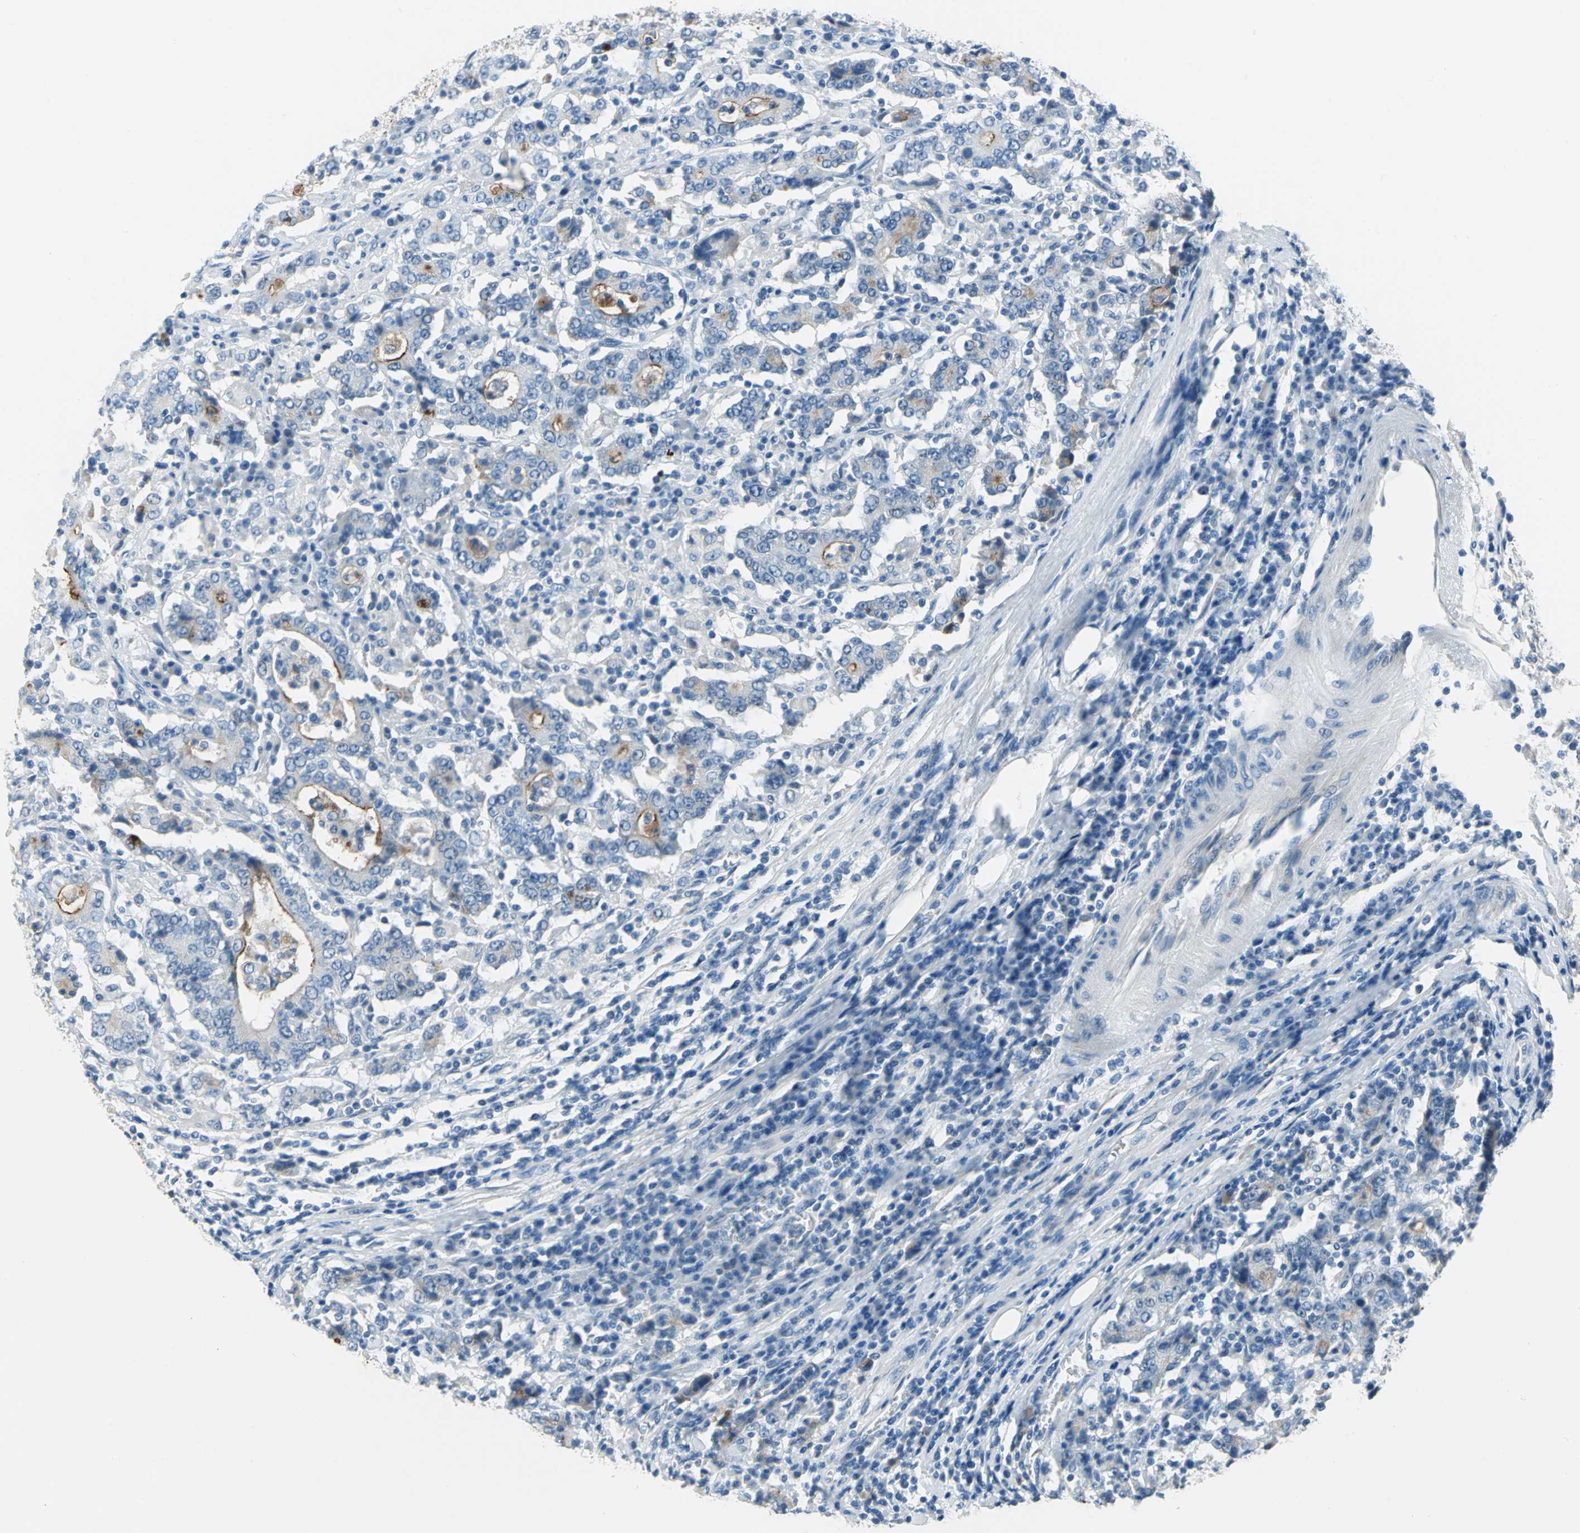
{"staining": {"intensity": "moderate", "quantity": "<25%", "location": "cytoplasmic/membranous"}, "tissue": "stomach cancer", "cell_type": "Tumor cells", "image_type": "cancer", "snomed": [{"axis": "morphology", "description": "Normal tissue, NOS"}, {"axis": "morphology", "description": "Adenocarcinoma, NOS"}, {"axis": "topography", "description": "Stomach, upper"}, {"axis": "topography", "description": "Stomach"}], "caption": "Approximately <25% of tumor cells in human stomach cancer (adenocarcinoma) demonstrate moderate cytoplasmic/membranous protein positivity as visualized by brown immunohistochemical staining.", "gene": "MUC4", "patient": {"sex": "male", "age": 59}}